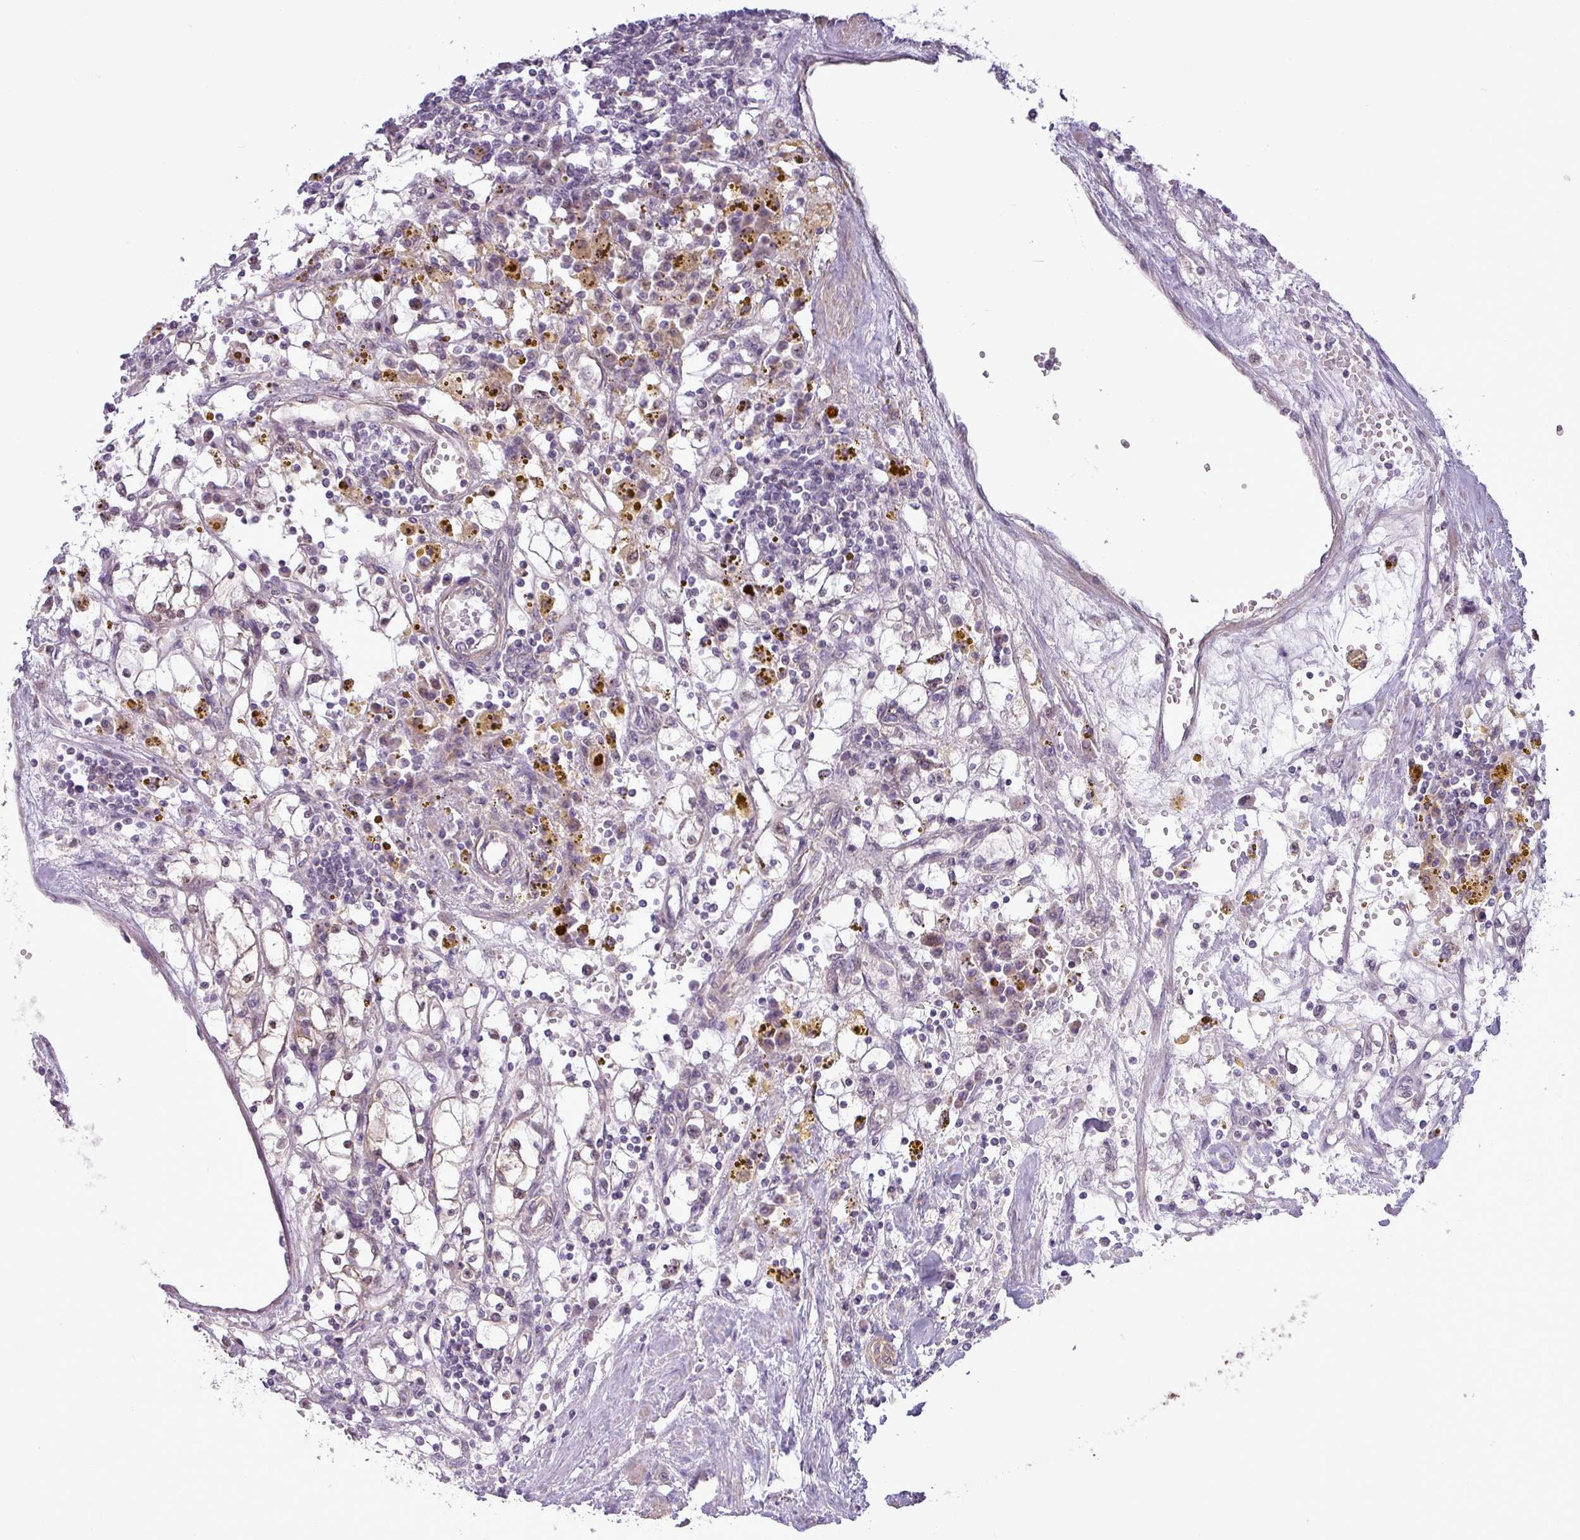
{"staining": {"intensity": "weak", "quantity": "25%-75%", "location": "cytoplasmic/membranous"}, "tissue": "renal cancer", "cell_type": "Tumor cells", "image_type": "cancer", "snomed": [{"axis": "morphology", "description": "Adenocarcinoma, NOS"}, {"axis": "topography", "description": "Kidney"}], "caption": "Renal adenocarcinoma stained with a brown dye shows weak cytoplasmic/membranous positive positivity in about 25%-75% of tumor cells.", "gene": "ZNF217", "patient": {"sex": "male", "age": 56}}